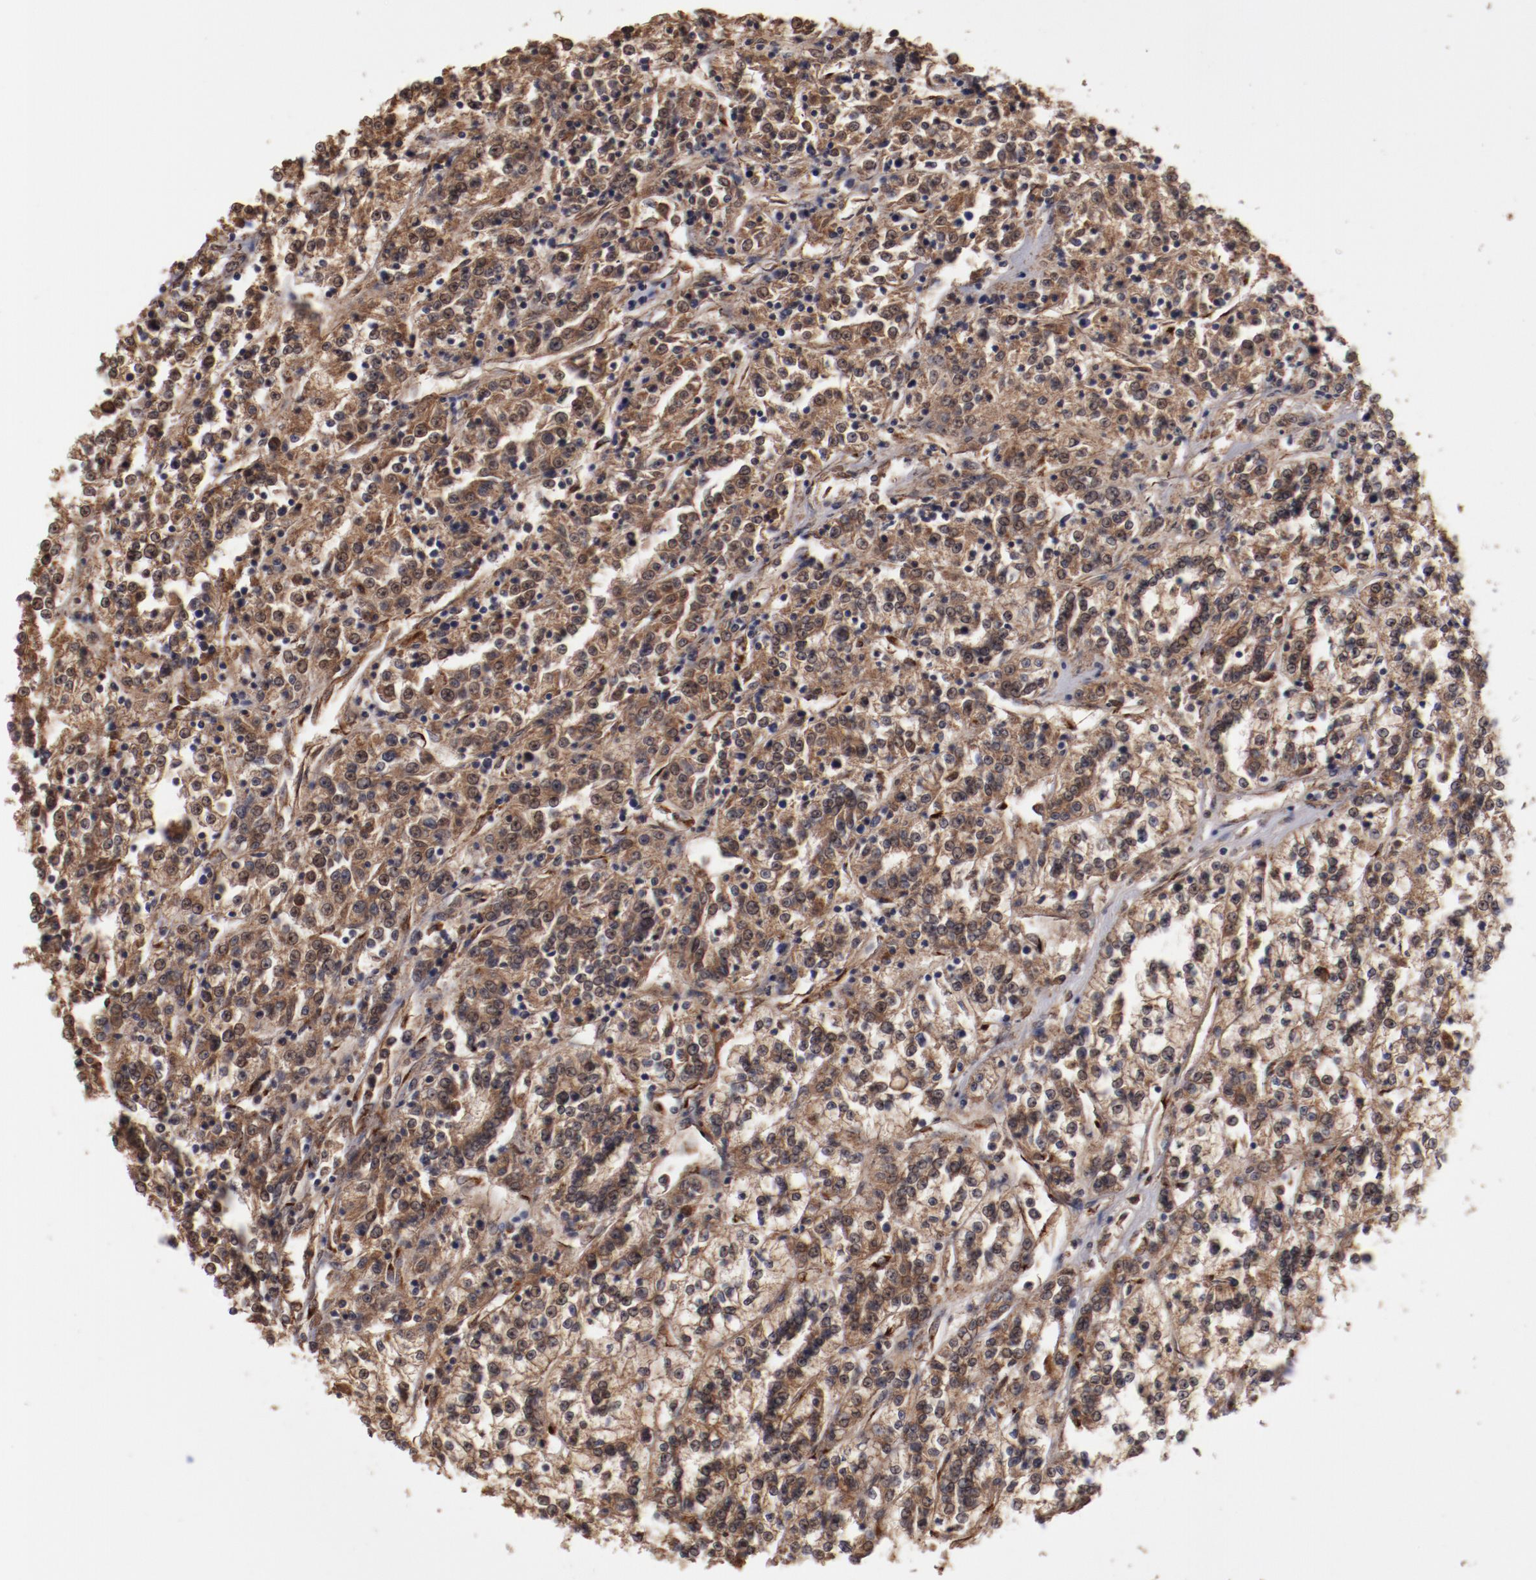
{"staining": {"intensity": "strong", "quantity": ">75%", "location": "cytoplasmic/membranous"}, "tissue": "renal cancer", "cell_type": "Tumor cells", "image_type": "cancer", "snomed": [{"axis": "morphology", "description": "Adenocarcinoma, NOS"}, {"axis": "topography", "description": "Kidney"}], "caption": "Immunohistochemistry (DAB (3,3'-diaminobenzidine)) staining of human renal adenocarcinoma exhibits strong cytoplasmic/membranous protein staining in approximately >75% of tumor cells. (DAB IHC with brightfield microscopy, high magnification).", "gene": "DIPK2B", "patient": {"sex": "female", "age": 76}}